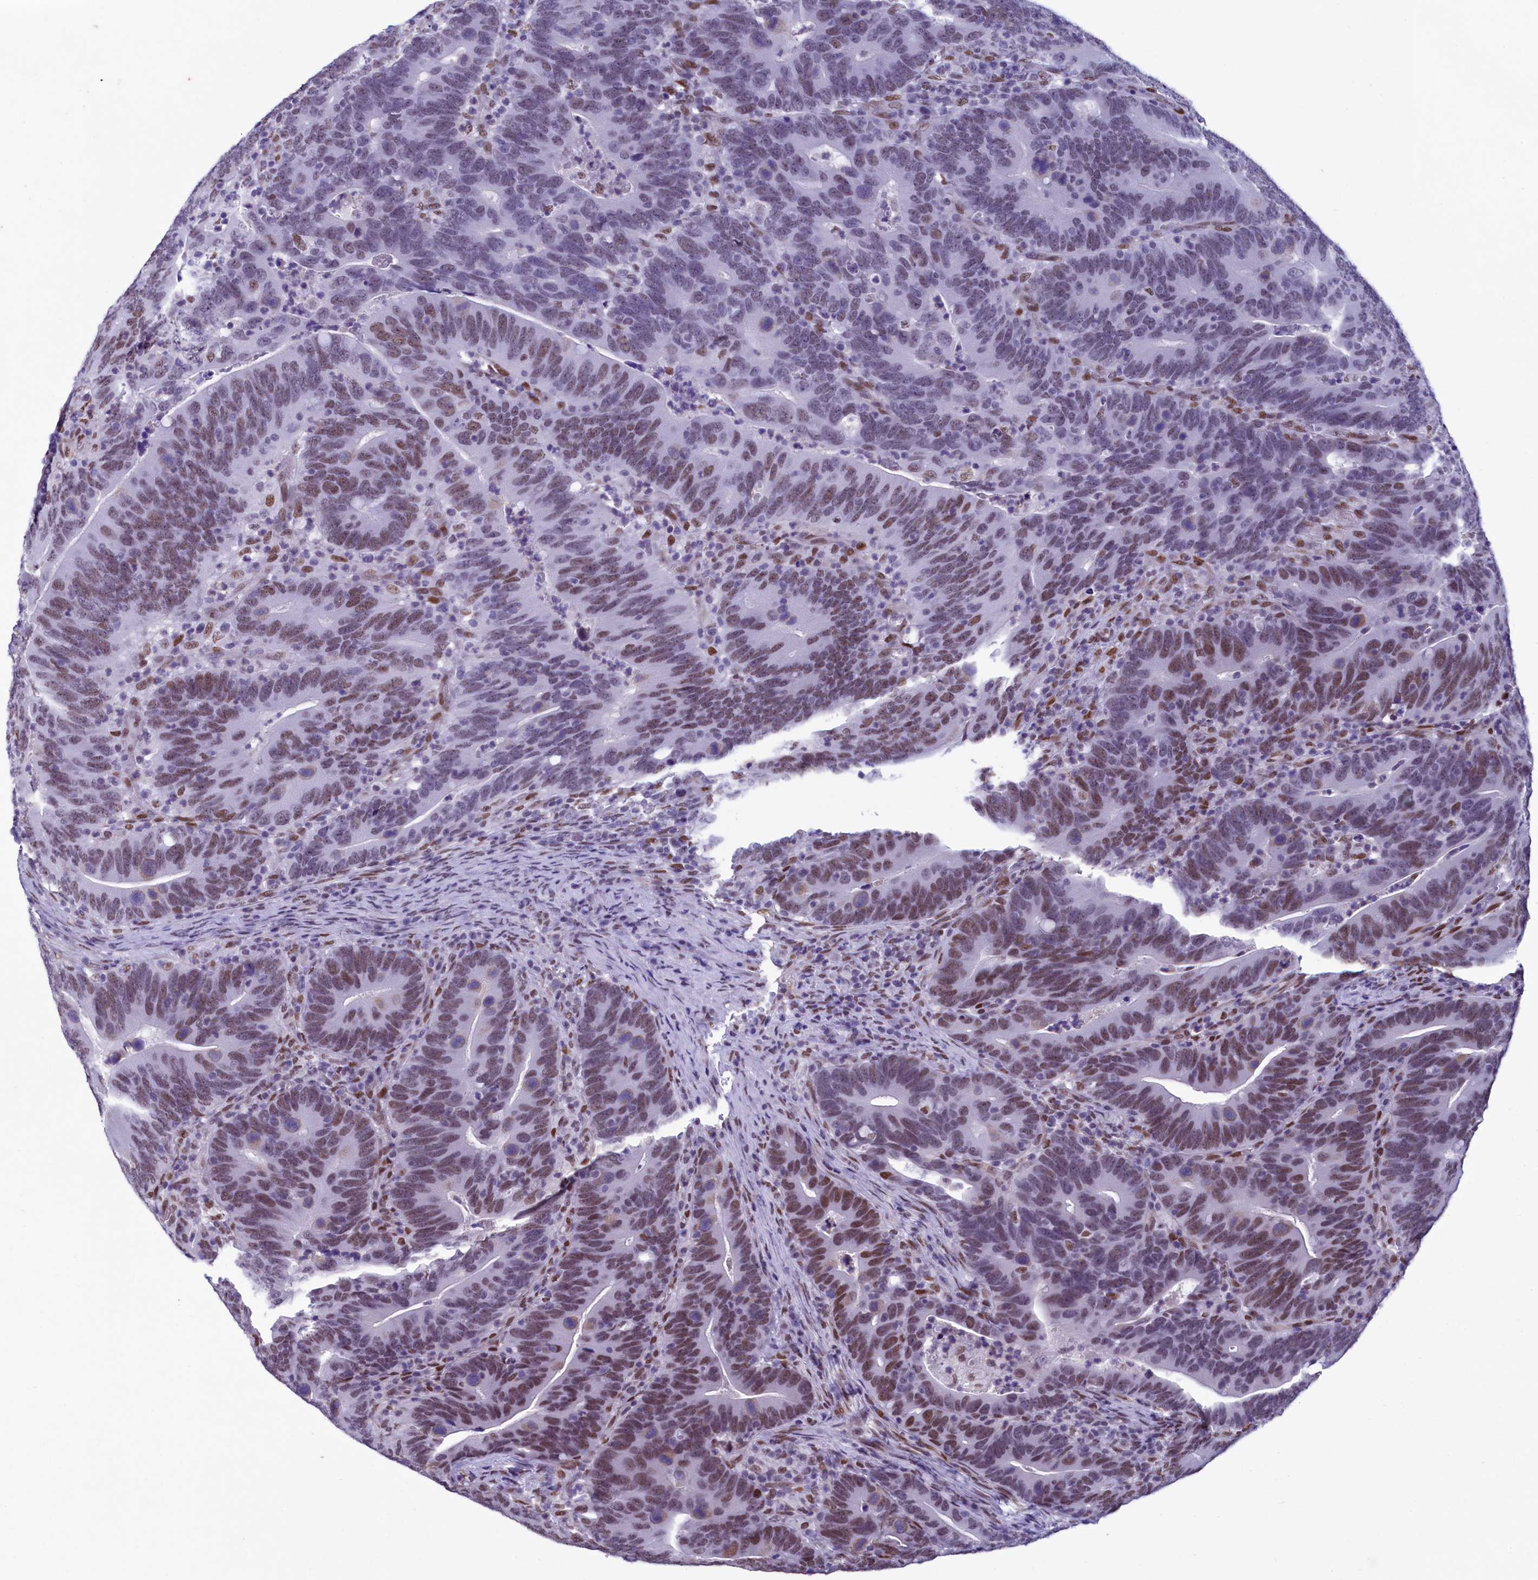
{"staining": {"intensity": "moderate", "quantity": ">75%", "location": "nuclear"}, "tissue": "colorectal cancer", "cell_type": "Tumor cells", "image_type": "cancer", "snomed": [{"axis": "morphology", "description": "Adenocarcinoma, NOS"}, {"axis": "topography", "description": "Colon"}], "caption": "The histopathology image exhibits immunohistochemical staining of colorectal cancer. There is moderate nuclear expression is present in about >75% of tumor cells.", "gene": "SUGP2", "patient": {"sex": "female", "age": 66}}